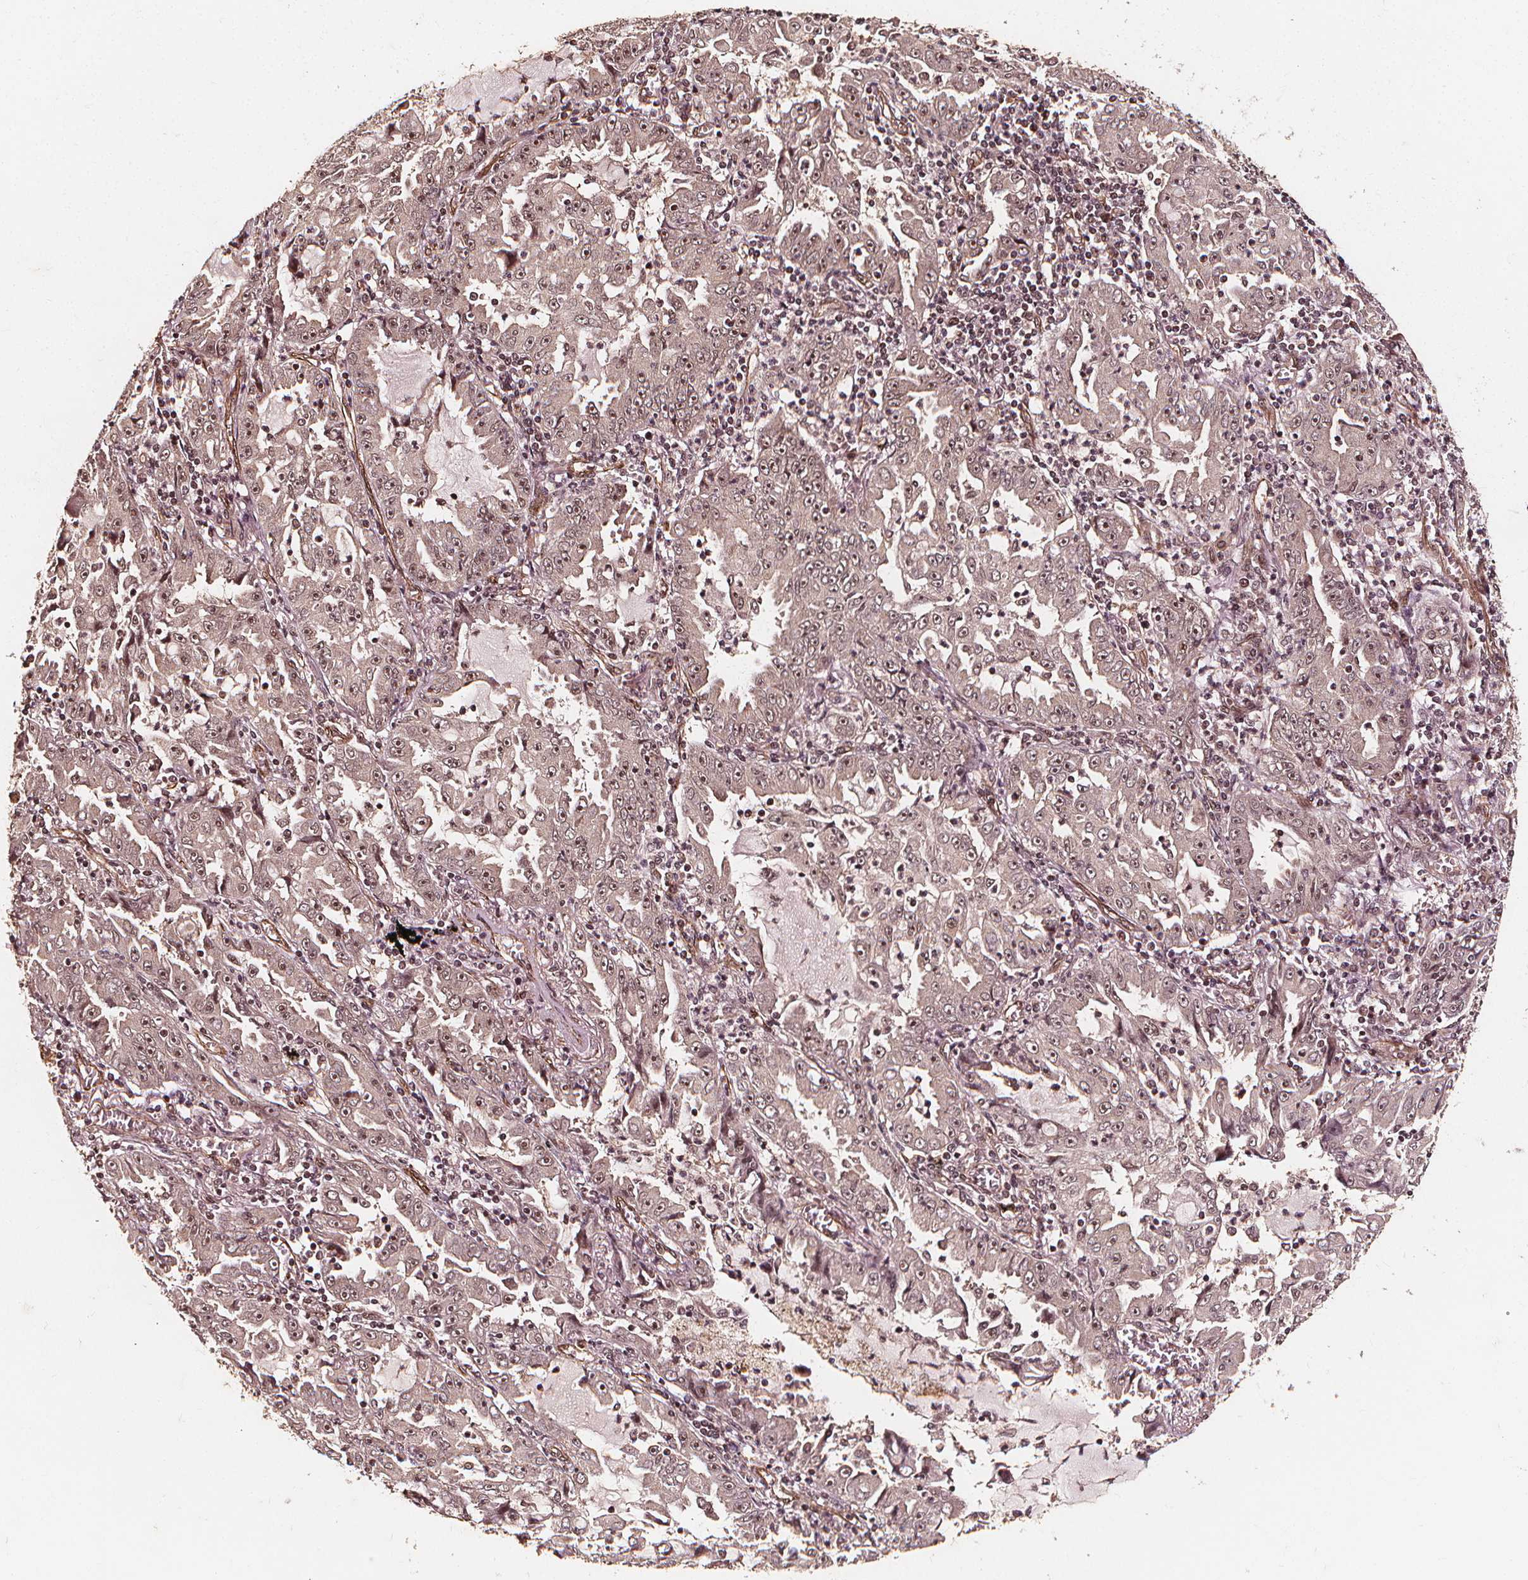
{"staining": {"intensity": "weak", "quantity": ">75%", "location": "cytoplasmic/membranous,nuclear"}, "tissue": "lung cancer", "cell_type": "Tumor cells", "image_type": "cancer", "snomed": [{"axis": "morphology", "description": "Adenocarcinoma, NOS"}, {"axis": "topography", "description": "Lung"}], "caption": "Lung adenocarcinoma stained with a protein marker exhibits weak staining in tumor cells.", "gene": "EXOSC9", "patient": {"sex": "female", "age": 52}}